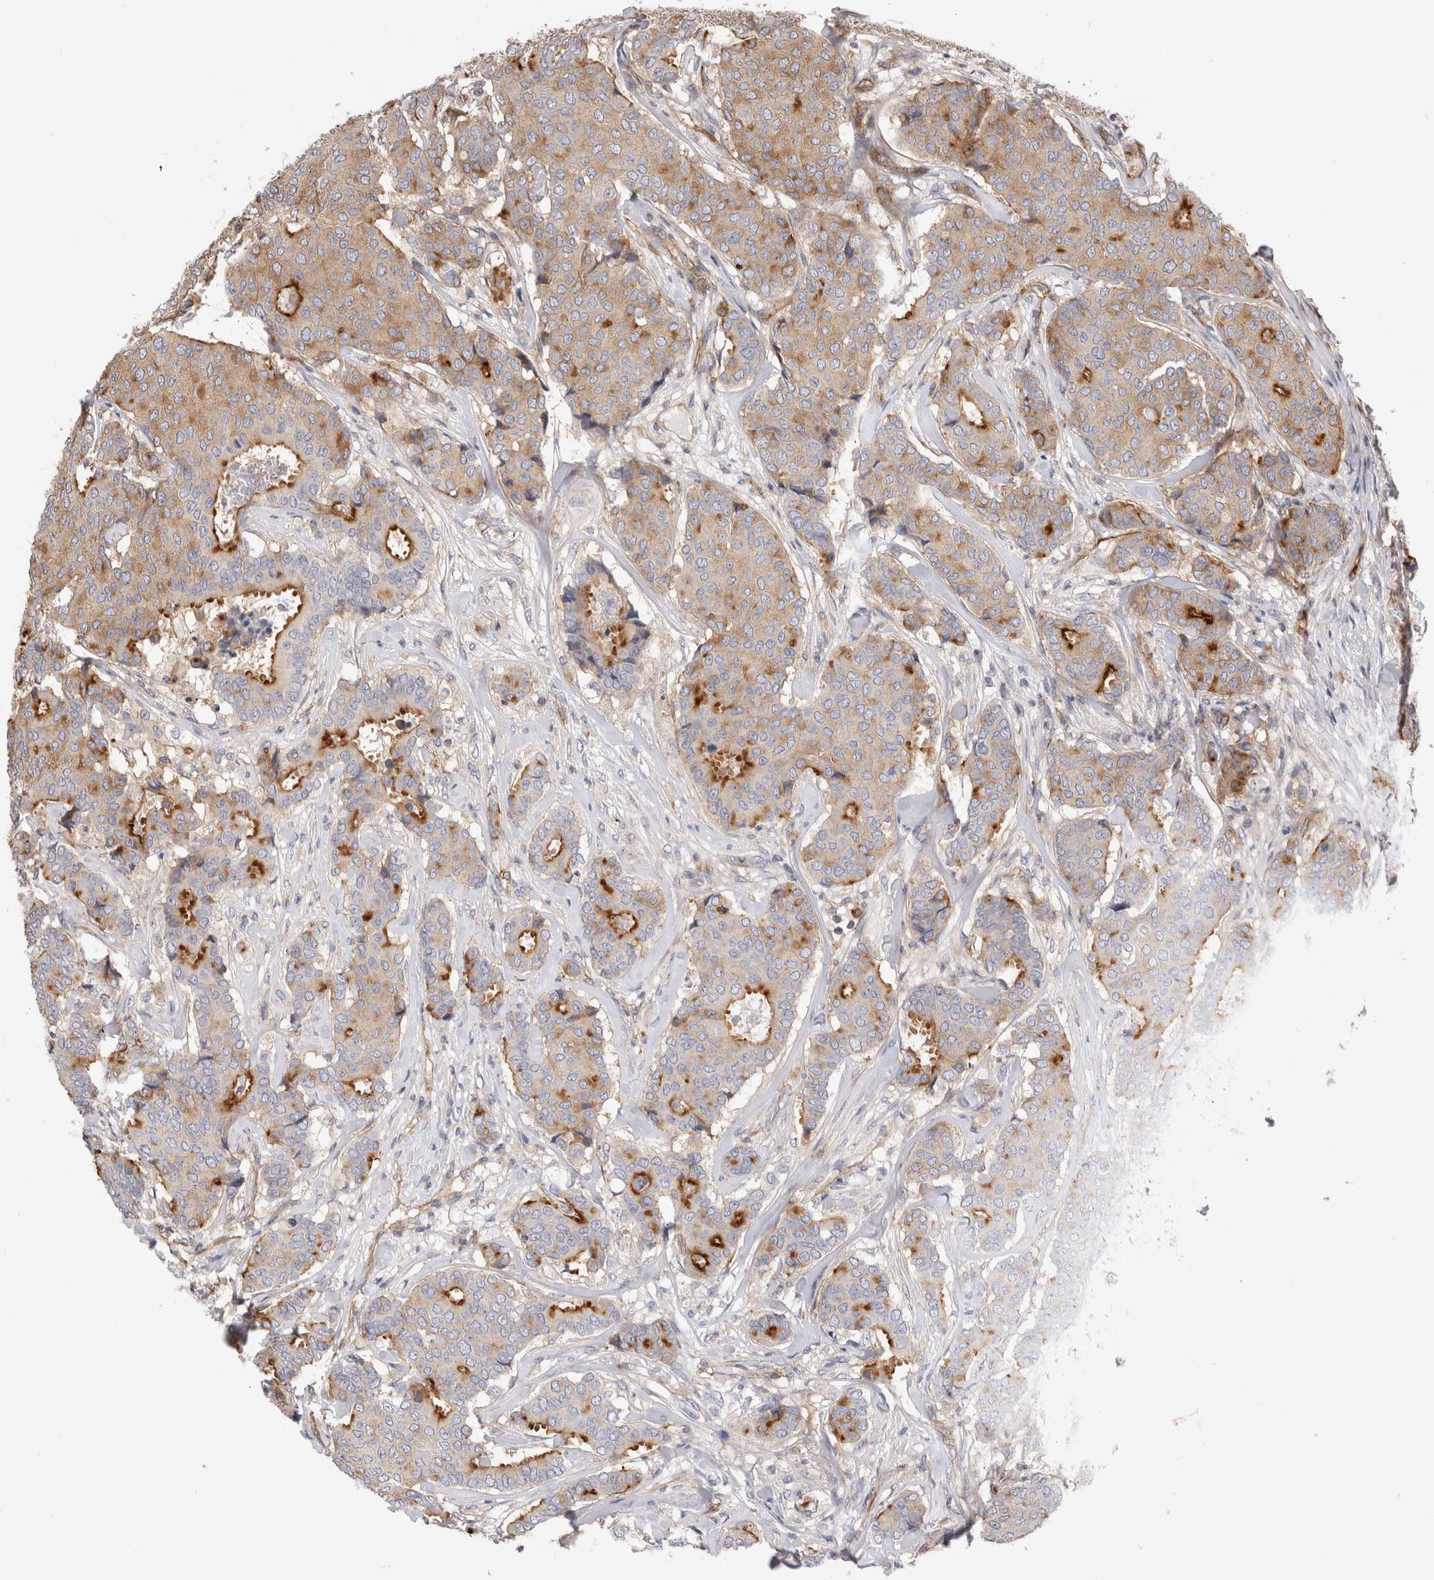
{"staining": {"intensity": "moderate", "quantity": "25%-75%", "location": "cytoplasmic/membranous"}, "tissue": "breast cancer", "cell_type": "Tumor cells", "image_type": "cancer", "snomed": [{"axis": "morphology", "description": "Duct carcinoma"}, {"axis": "topography", "description": "Breast"}], "caption": "Immunohistochemical staining of human invasive ductal carcinoma (breast) reveals medium levels of moderate cytoplasmic/membranous protein staining in approximately 25%-75% of tumor cells.", "gene": "BNIP2", "patient": {"sex": "female", "age": 75}}